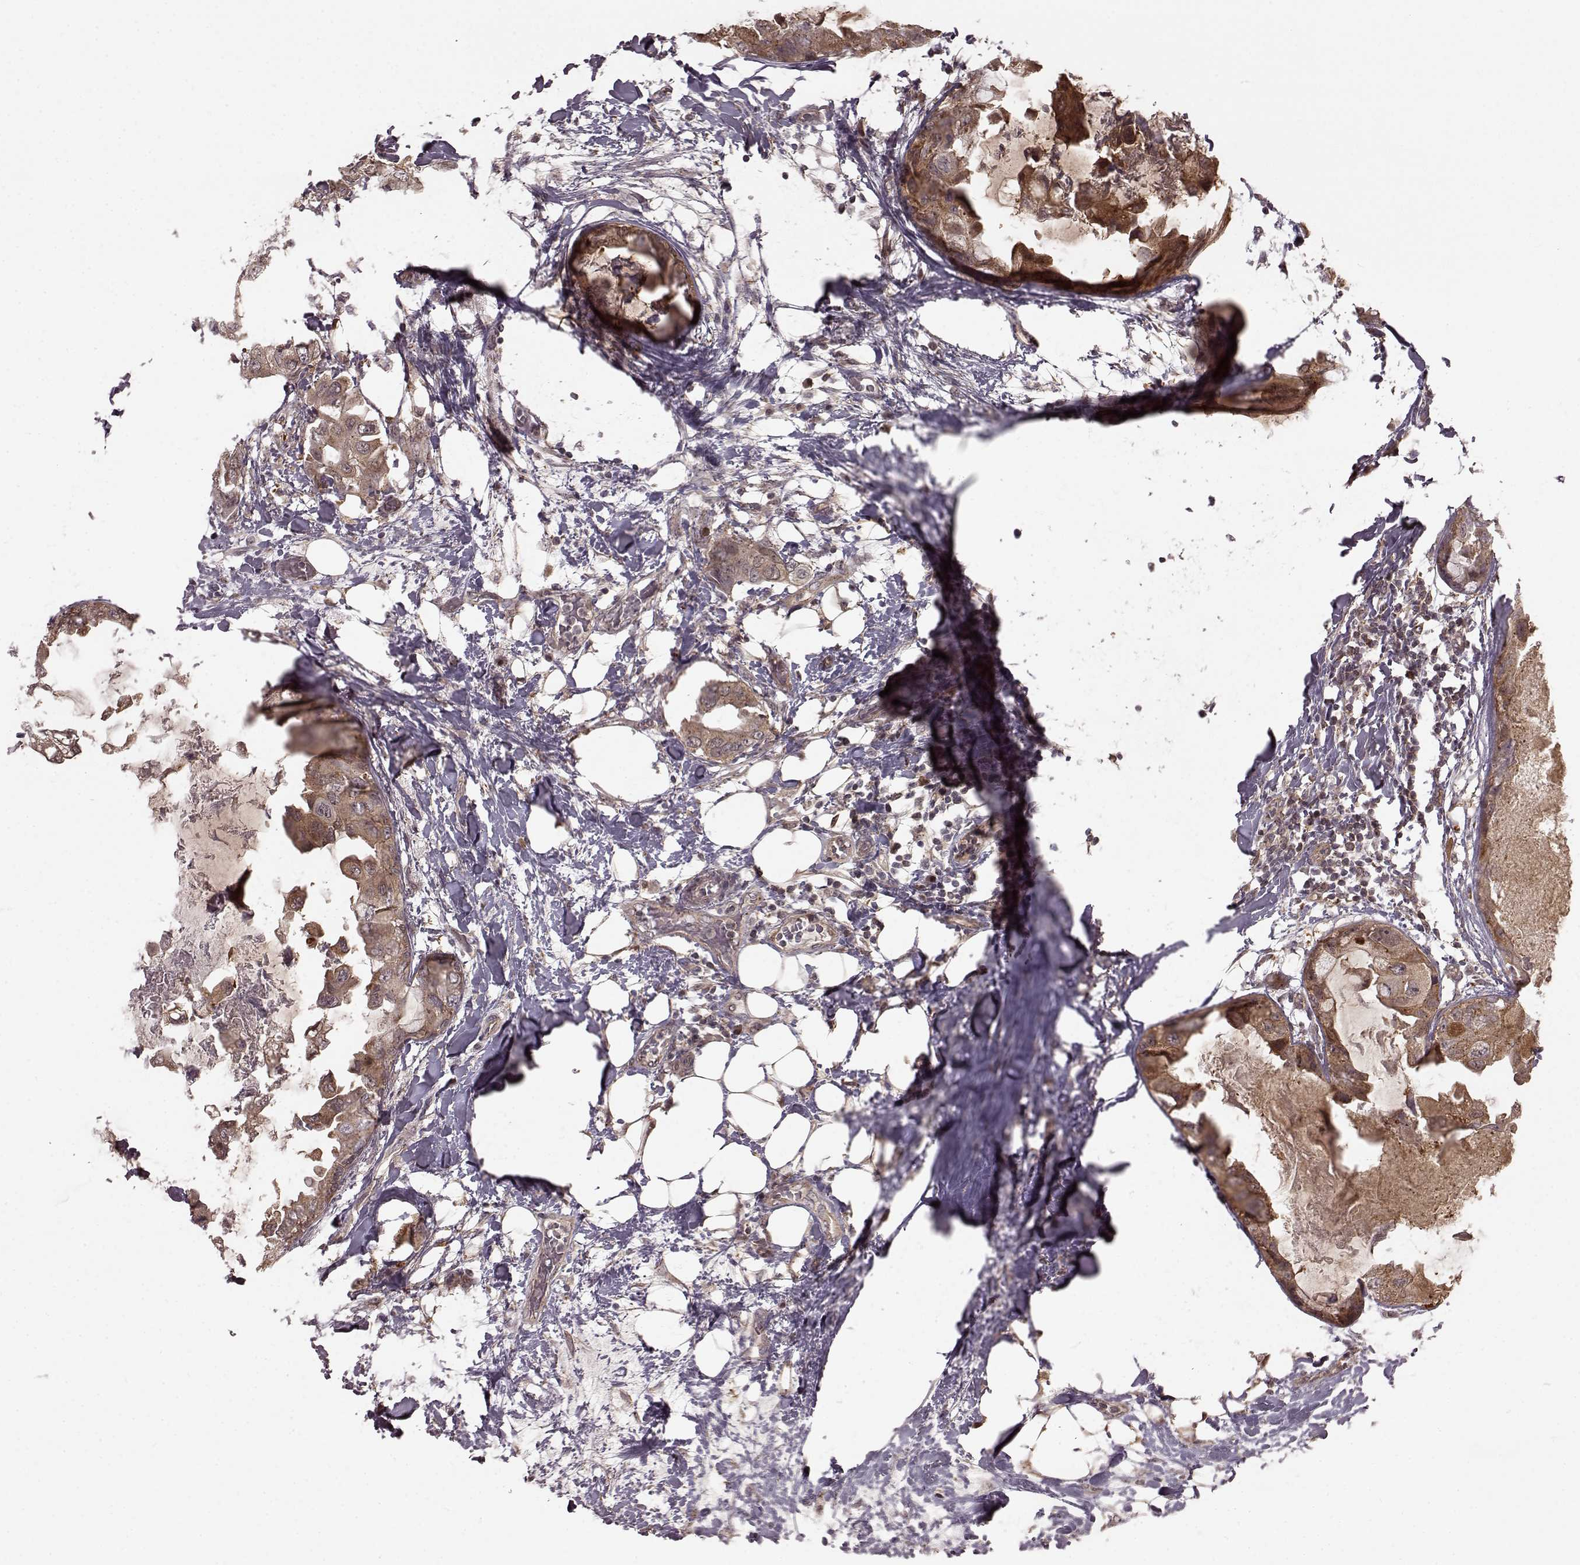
{"staining": {"intensity": "weak", "quantity": ">75%", "location": "cytoplasmic/membranous"}, "tissue": "breast cancer", "cell_type": "Tumor cells", "image_type": "cancer", "snomed": [{"axis": "morphology", "description": "Normal tissue, NOS"}, {"axis": "morphology", "description": "Duct carcinoma"}, {"axis": "topography", "description": "Breast"}], "caption": "Immunohistochemistry (IHC) staining of breast invasive ductal carcinoma, which shows low levels of weak cytoplasmic/membranous positivity in approximately >75% of tumor cells indicating weak cytoplasmic/membranous protein staining. The staining was performed using DAB (3,3'-diaminobenzidine) (brown) for protein detection and nuclei were counterstained in hematoxylin (blue).", "gene": "GSS", "patient": {"sex": "female", "age": 40}}